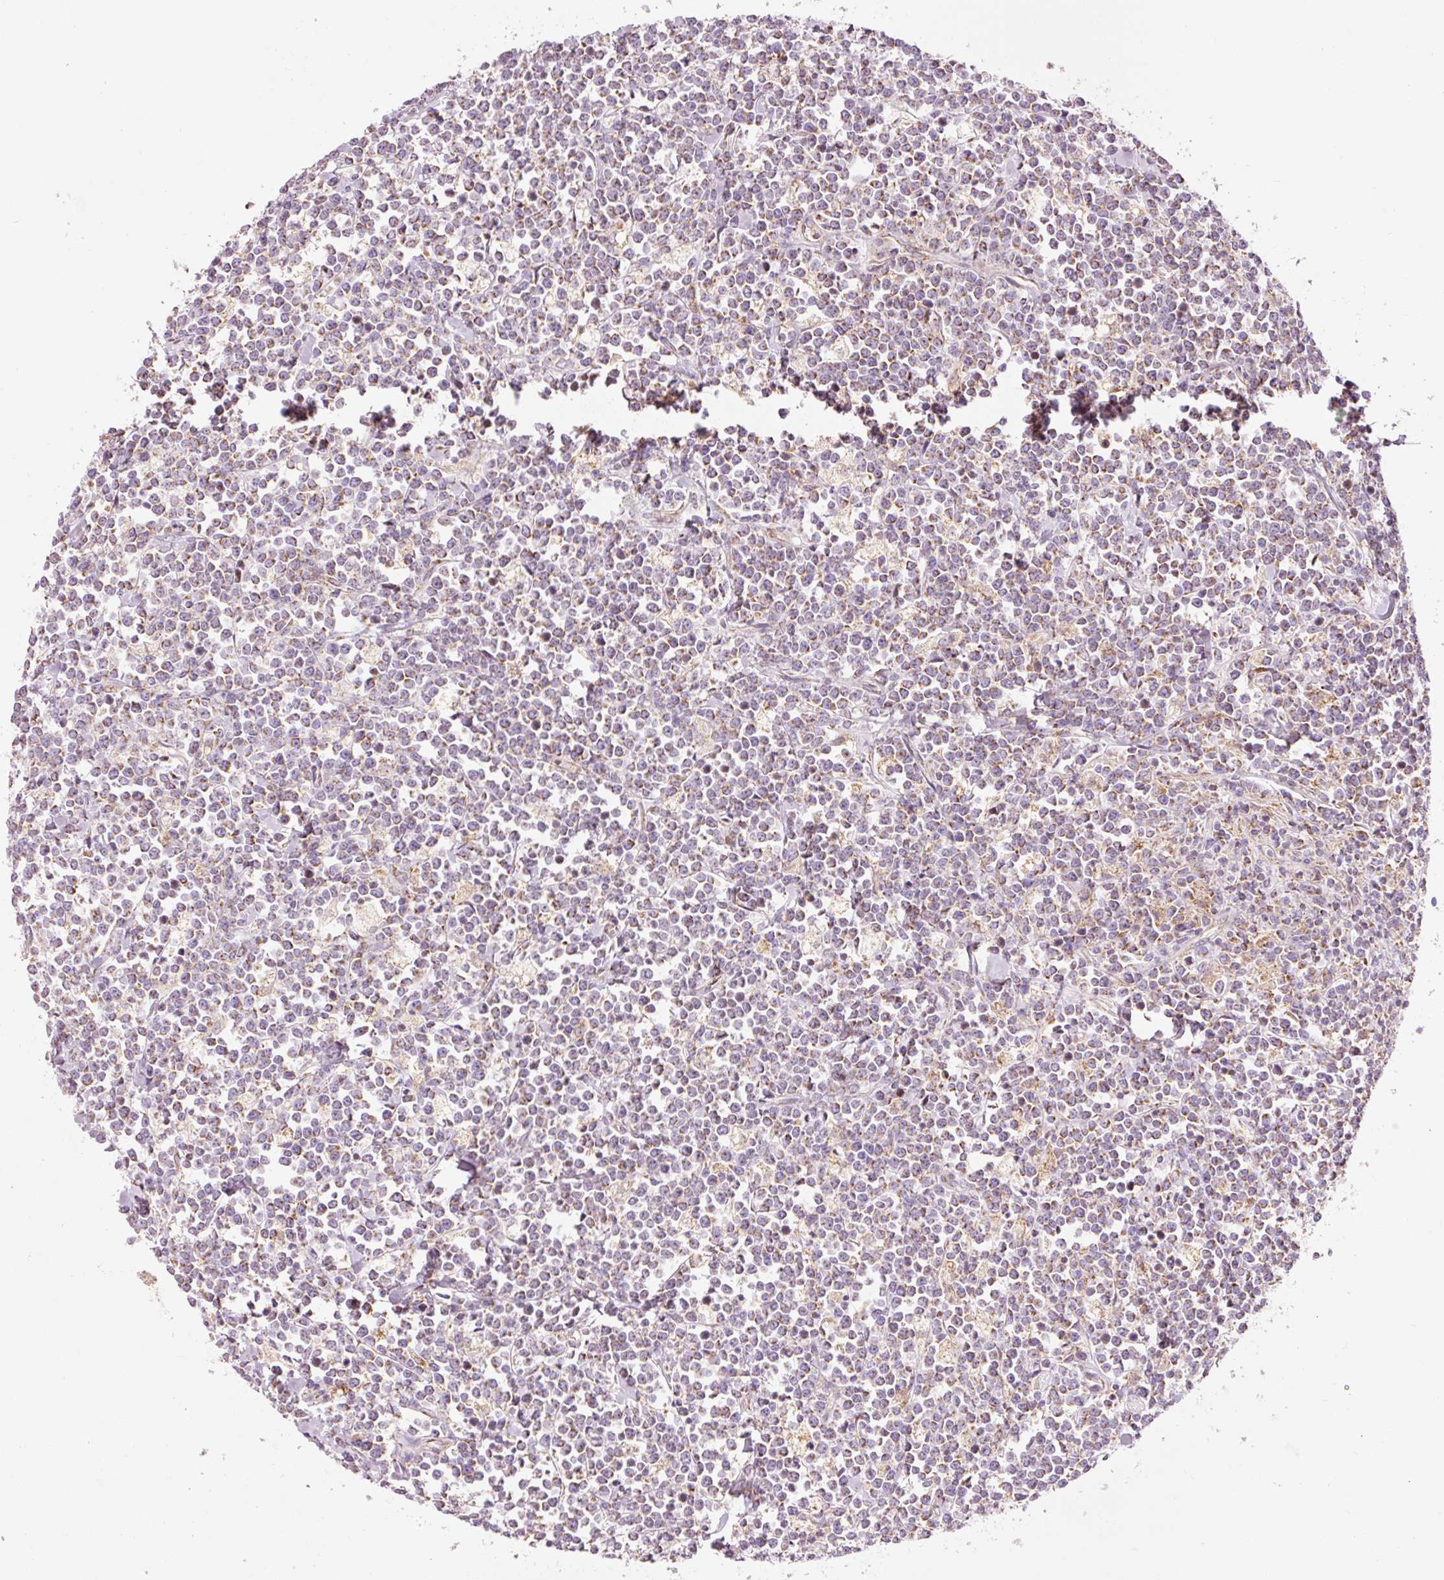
{"staining": {"intensity": "moderate", "quantity": "25%-75%", "location": "cytoplasmic/membranous"}, "tissue": "lymphoma", "cell_type": "Tumor cells", "image_type": "cancer", "snomed": [{"axis": "morphology", "description": "Malignant lymphoma, non-Hodgkin's type, High grade"}, {"axis": "topography", "description": "Small intestine"}, {"axis": "topography", "description": "Colon"}], "caption": "Immunohistochemical staining of human lymphoma exhibits moderate cytoplasmic/membranous protein staining in approximately 25%-75% of tumor cells.", "gene": "NDUFB4", "patient": {"sex": "male", "age": 8}}